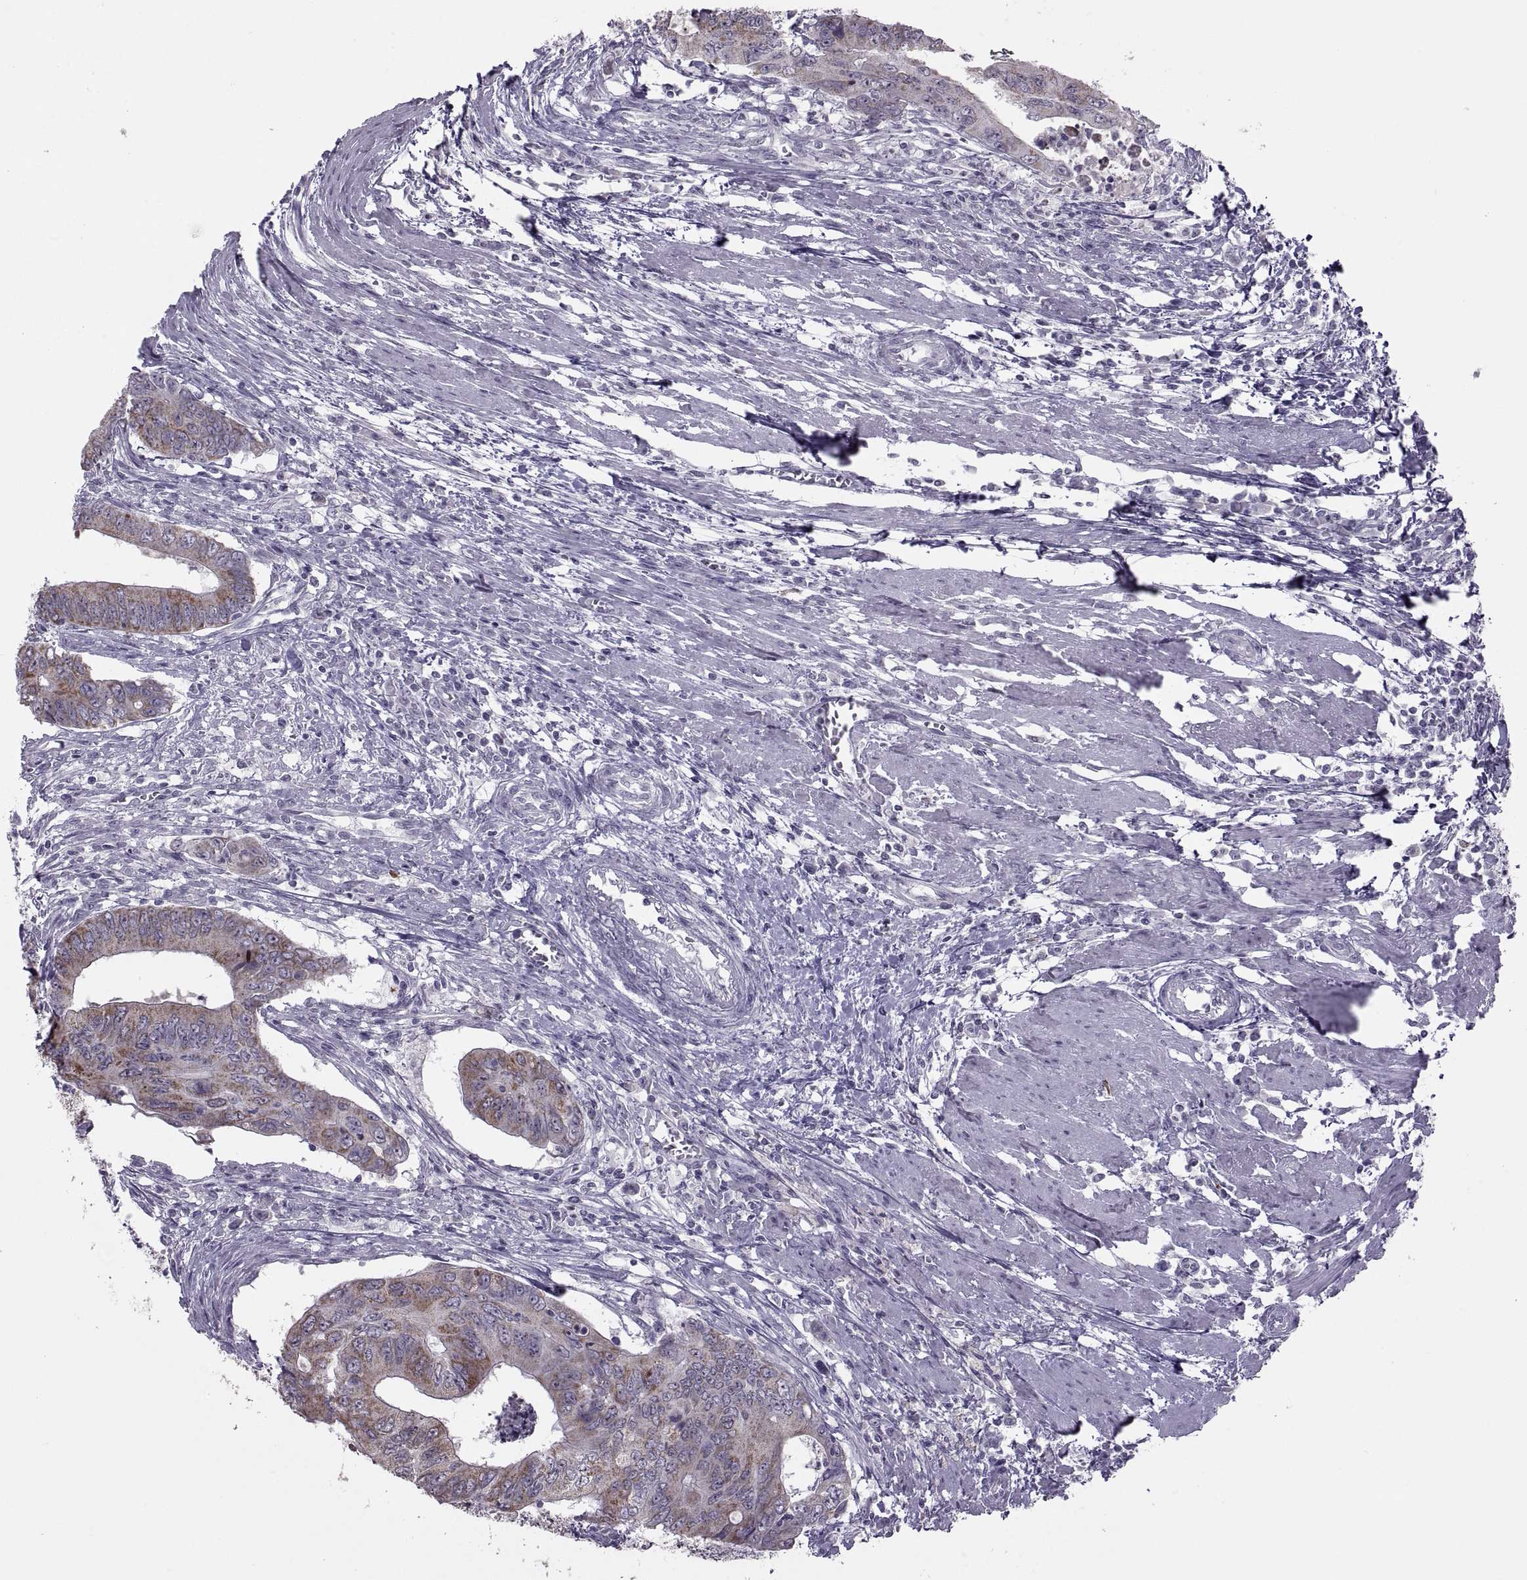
{"staining": {"intensity": "moderate", "quantity": "25%-75%", "location": "cytoplasmic/membranous"}, "tissue": "colorectal cancer", "cell_type": "Tumor cells", "image_type": "cancer", "snomed": [{"axis": "morphology", "description": "Adenocarcinoma, NOS"}, {"axis": "topography", "description": "Colon"}], "caption": "Approximately 25%-75% of tumor cells in adenocarcinoma (colorectal) show moderate cytoplasmic/membranous protein staining as visualized by brown immunohistochemical staining.", "gene": "ASIC2", "patient": {"sex": "male", "age": 53}}